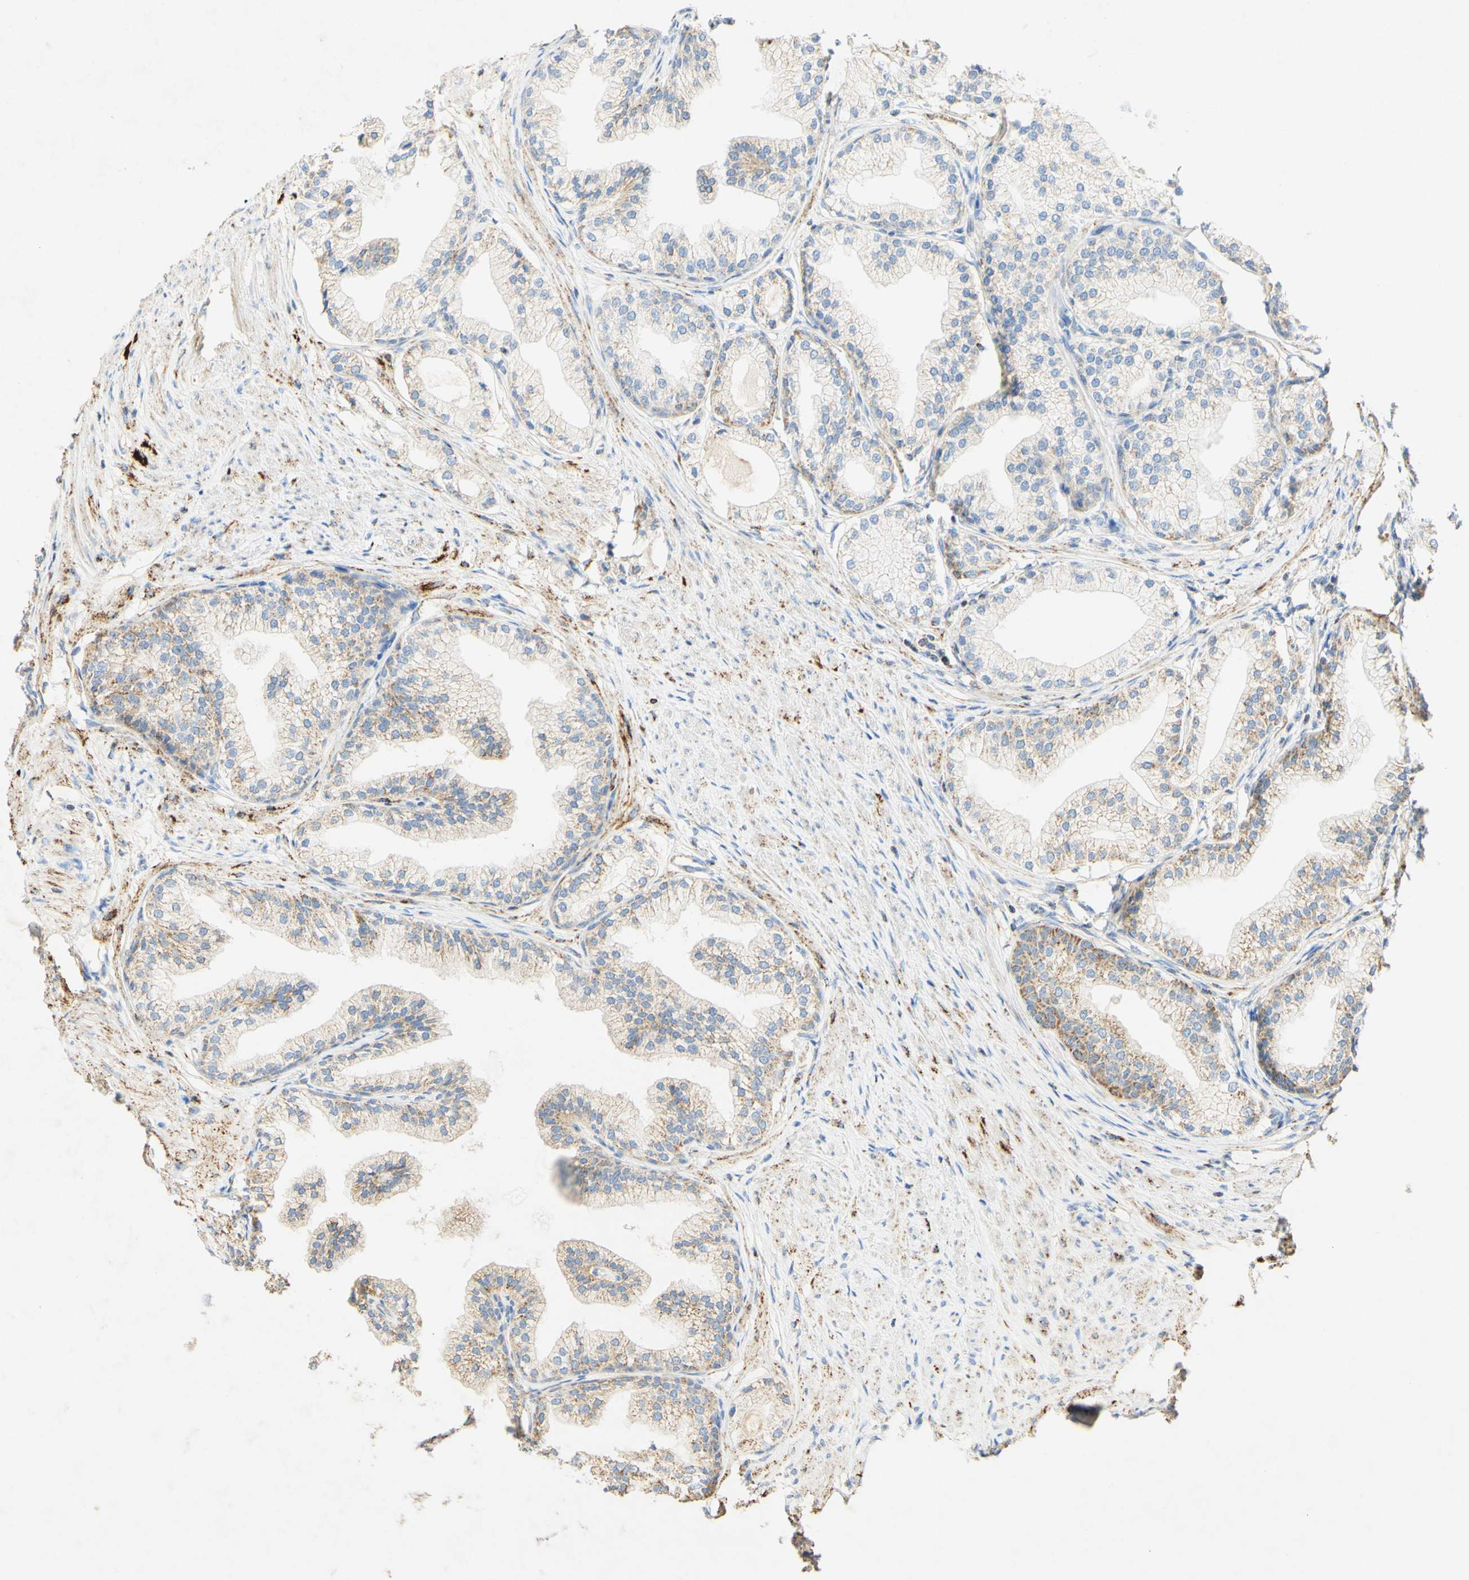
{"staining": {"intensity": "moderate", "quantity": "25%-75%", "location": "cytoplasmic/membranous"}, "tissue": "prostate", "cell_type": "Glandular cells", "image_type": "normal", "snomed": [{"axis": "morphology", "description": "Normal tissue, NOS"}, {"axis": "morphology", "description": "Urothelial carcinoma, Low grade"}, {"axis": "topography", "description": "Urinary bladder"}, {"axis": "topography", "description": "Prostate"}], "caption": "DAB (3,3'-diaminobenzidine) immunohistochemical staining of normal prostate shows moderate cytoplasmic/membranous protein expression in about 25%-75% of glandular cells.", "gene": "OXCT1", "patient": {"sex": "male", "age": 60}}